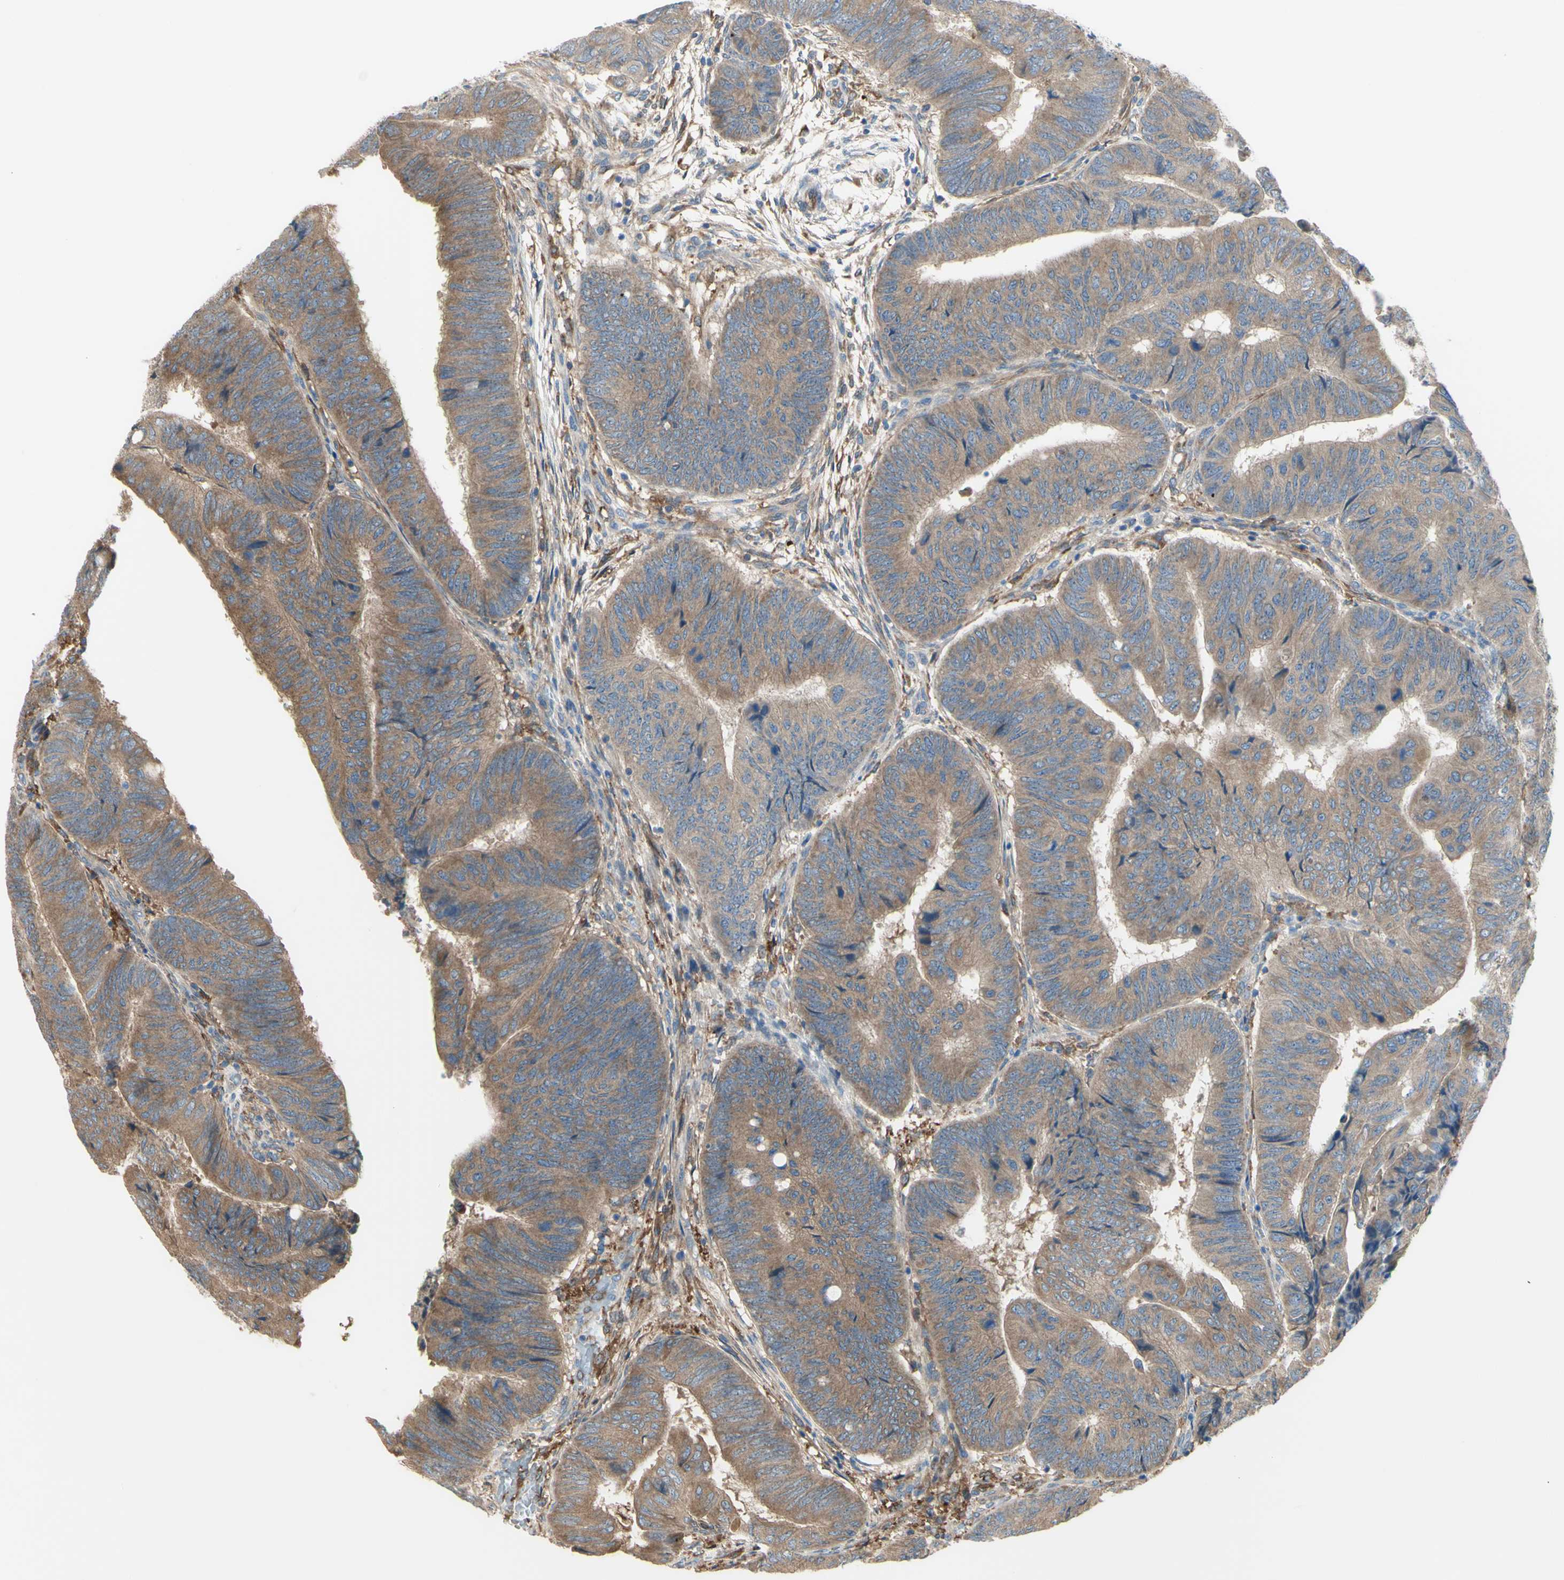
{"staining": {"intensity": "moderate", "quantity": ">75%", "location": "cytoplasmic/membranous"}, "tissue": "colorectal cancer", "cell_type": "Tumor cells", "image_type": "cancer", "snomed": [{"axis": "morphology", "description": "Normal tissue, NOS"}, {"axis": "morphology", "description": "Adenocarcinoma, NOS"}, {"axis": "topography", "description": "Rectum"}, {"axis": "topography", "description": "Peripheral nerve tissue"}], "caption": "Immunohistochemical staining of human colorectal cancer shows moderate cytoplasmic/membranous protein staining in approximately >75% of tumor cells.", "gene": "IGSF9B", "patient": {"sex": "male", "age": 92}}